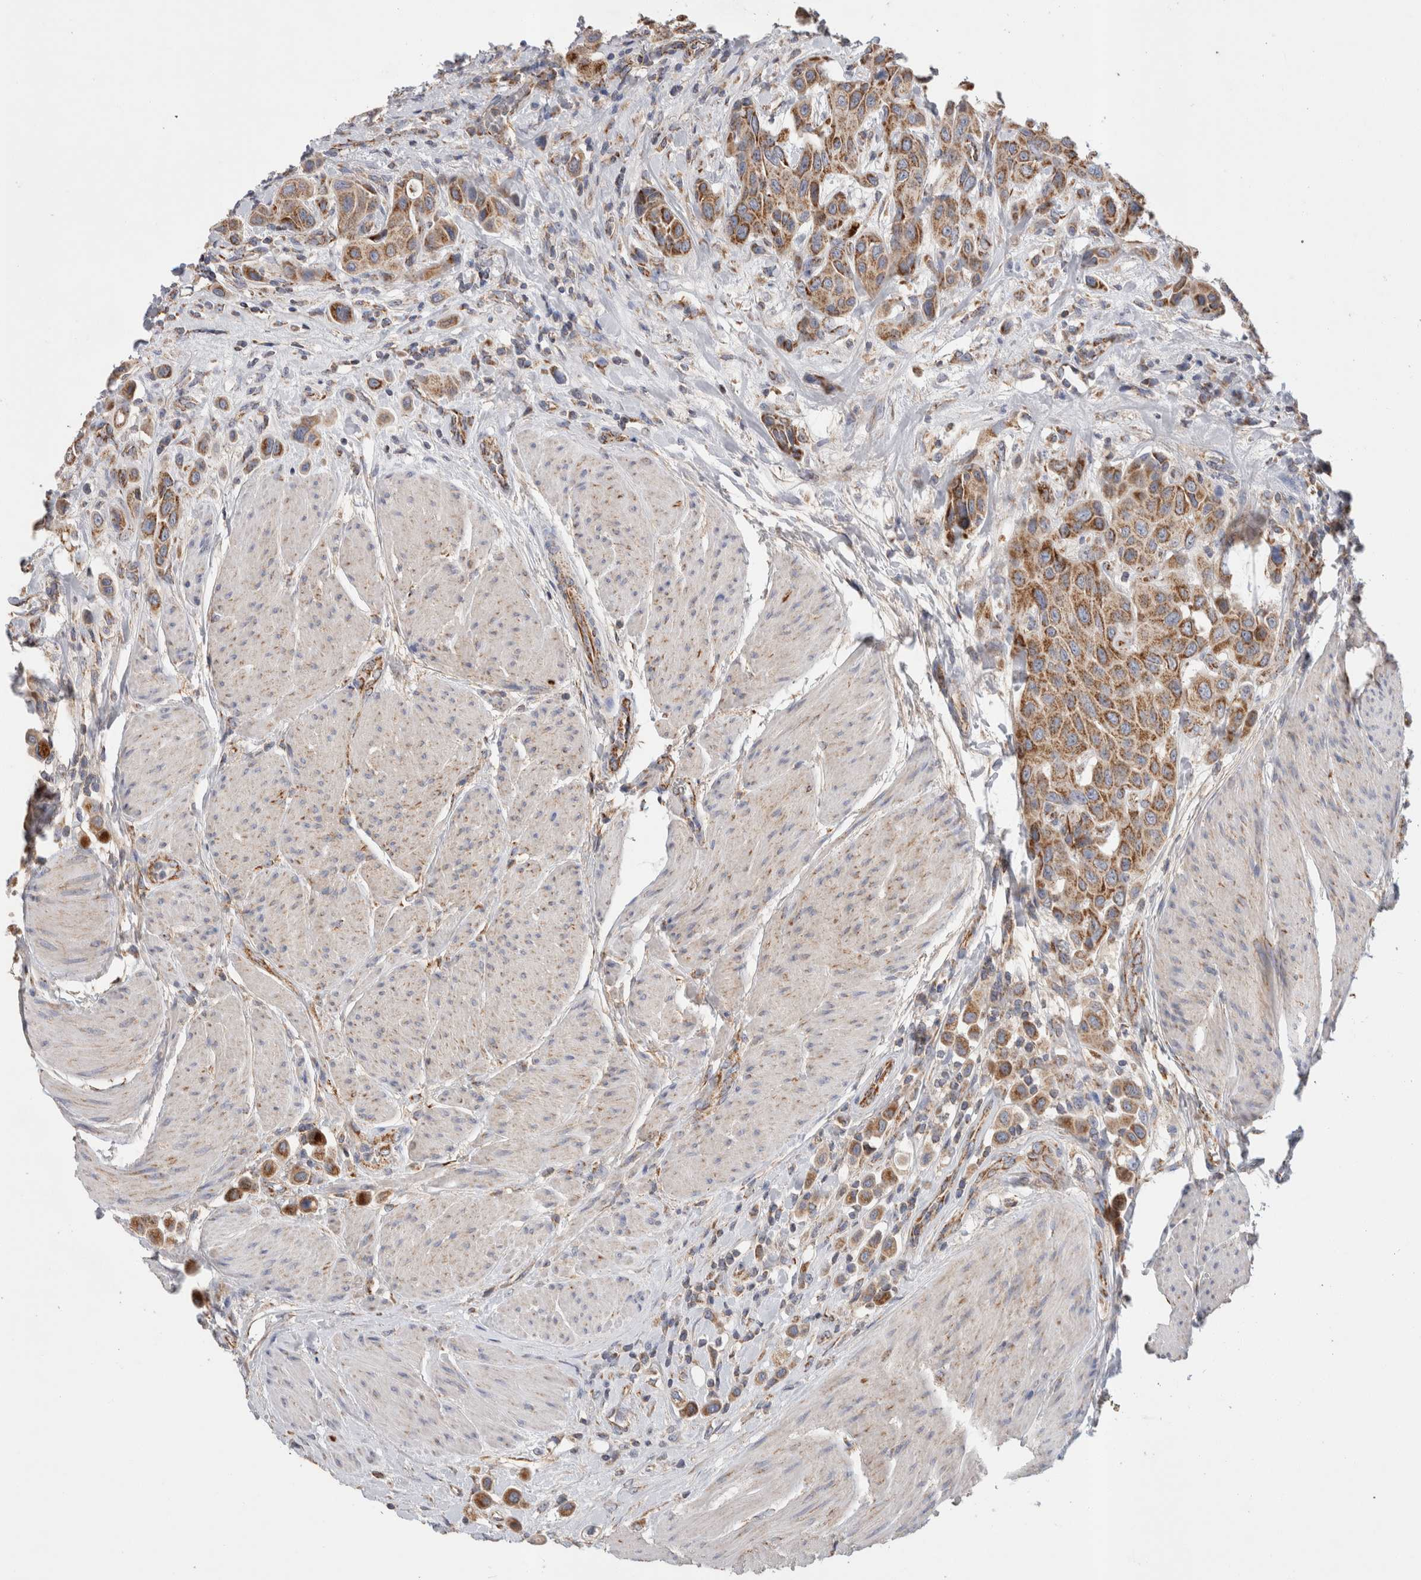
{"staining": {"intensity": "moderate", "quantity": ">75%", "location": "cytoplasmic/membranous"}, "tissue": "urothelial cancer", "cell_type": "Tumor cells", "image_type": "cancer", "snomed": [{"axis": "morphology", "description": "Urothelial carcinoma, High grade"}, {"axis": "topography", "description": "Urinary bladder"}], "caption": "DAB immunohistochemical staining of high-grade urothelial carcinoma demonstrates moderate cytoplasmic/membranous protein staining in approximately >75% of tumor cells.", "gene": "IARS2", "patient": {"sex": "male", "age": 50}}